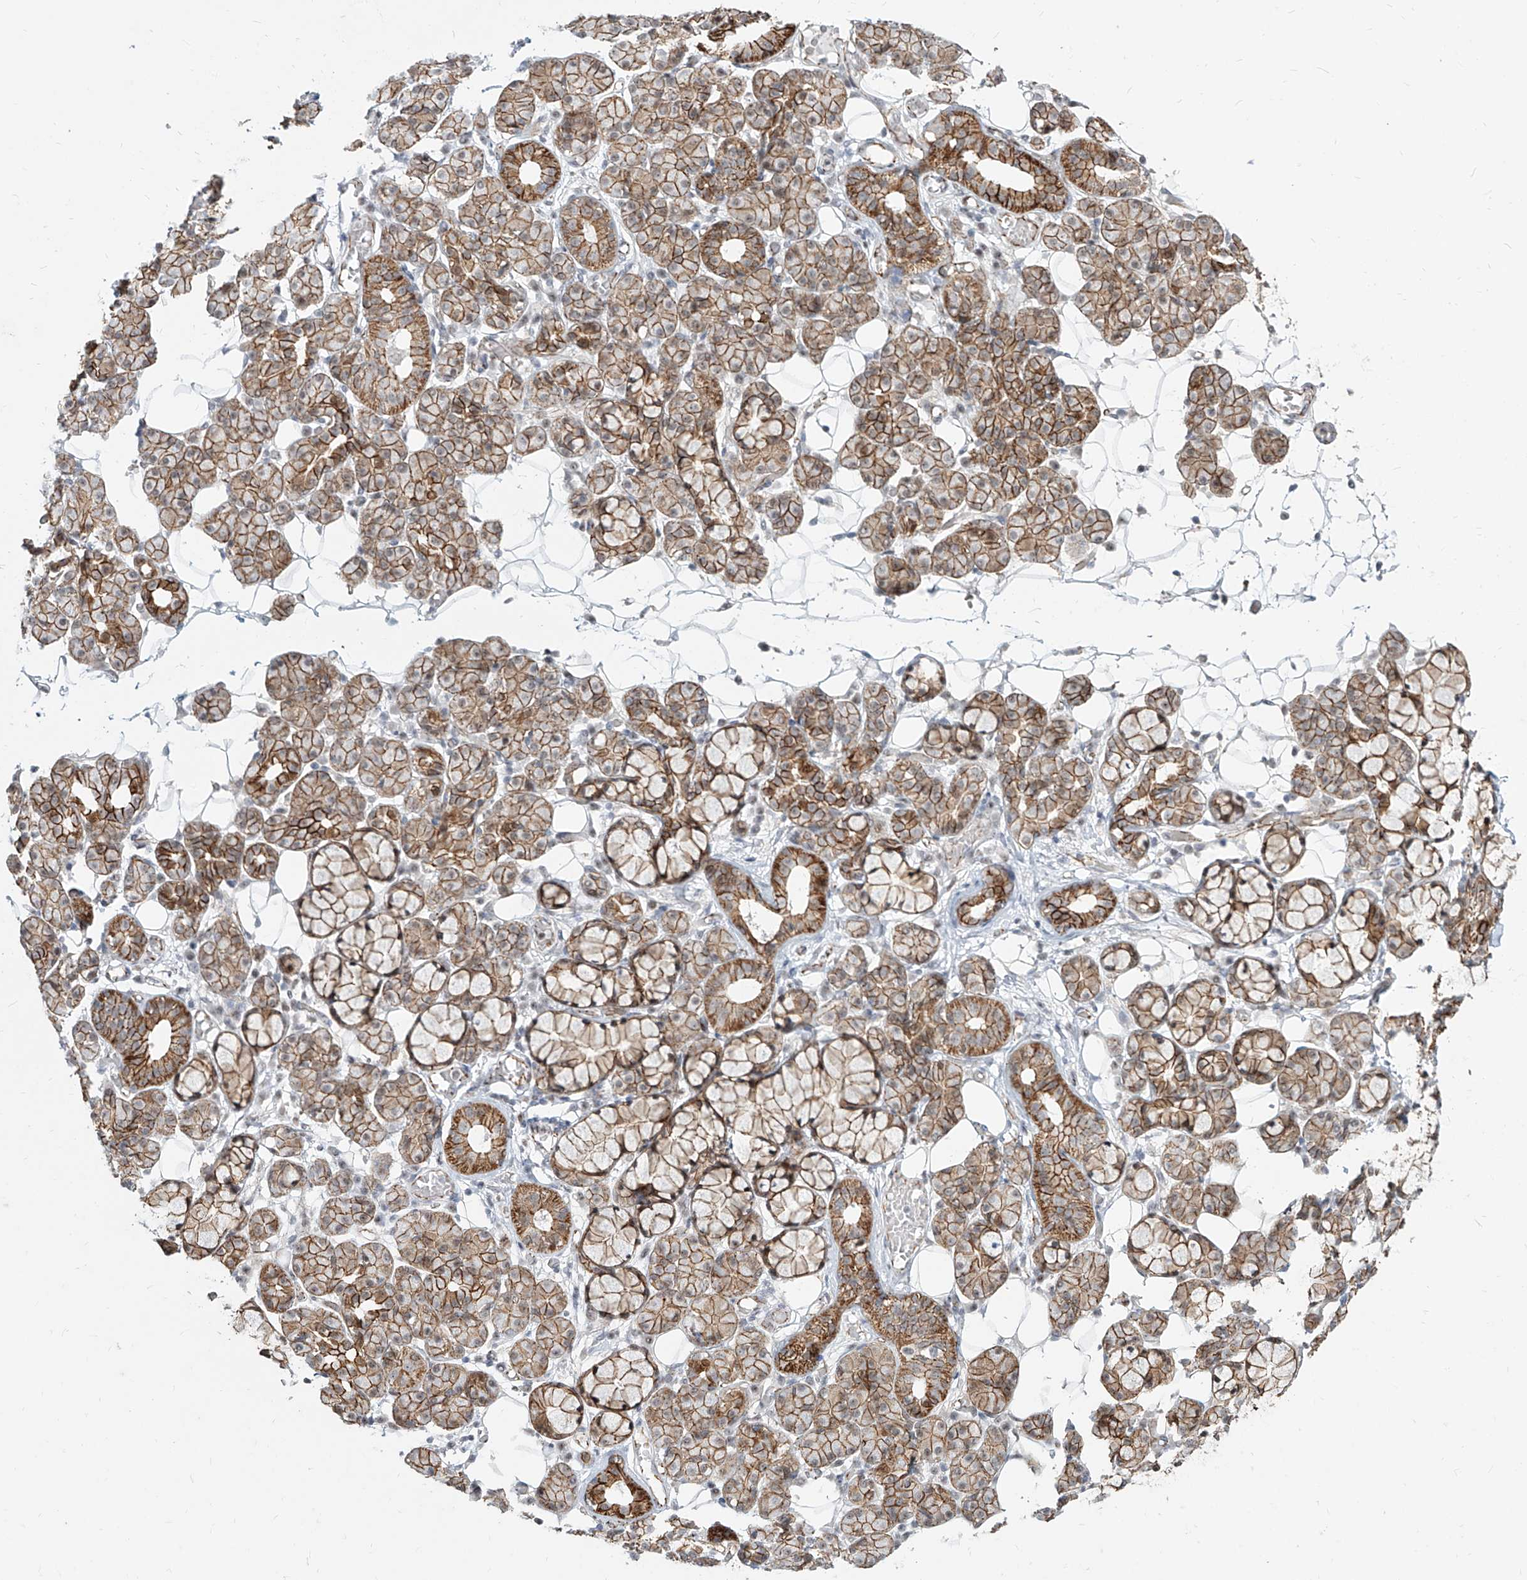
{"staining": {"intensity": "strong", "quantity": "25%-75%", "location": "cytoplasmic/membranous,nuclear"}, "tissue": "salivary gland", "cell_type": "Glandular cells", "image_type": "normal", "snomed": [{"axis": "morphology", "description": "Normal tissue, NOS"}, {"axis": "topography", "description": "Salivary gland"}], "caption": "Benign salivary gland reveals strong cytoplasmic/membranous,nuclear expression in about 25%-75% of glandular cells, visualized by immunohistochemistry.", "gene": "ZNF710", "patient": {"sex": "male", "age": 63}}